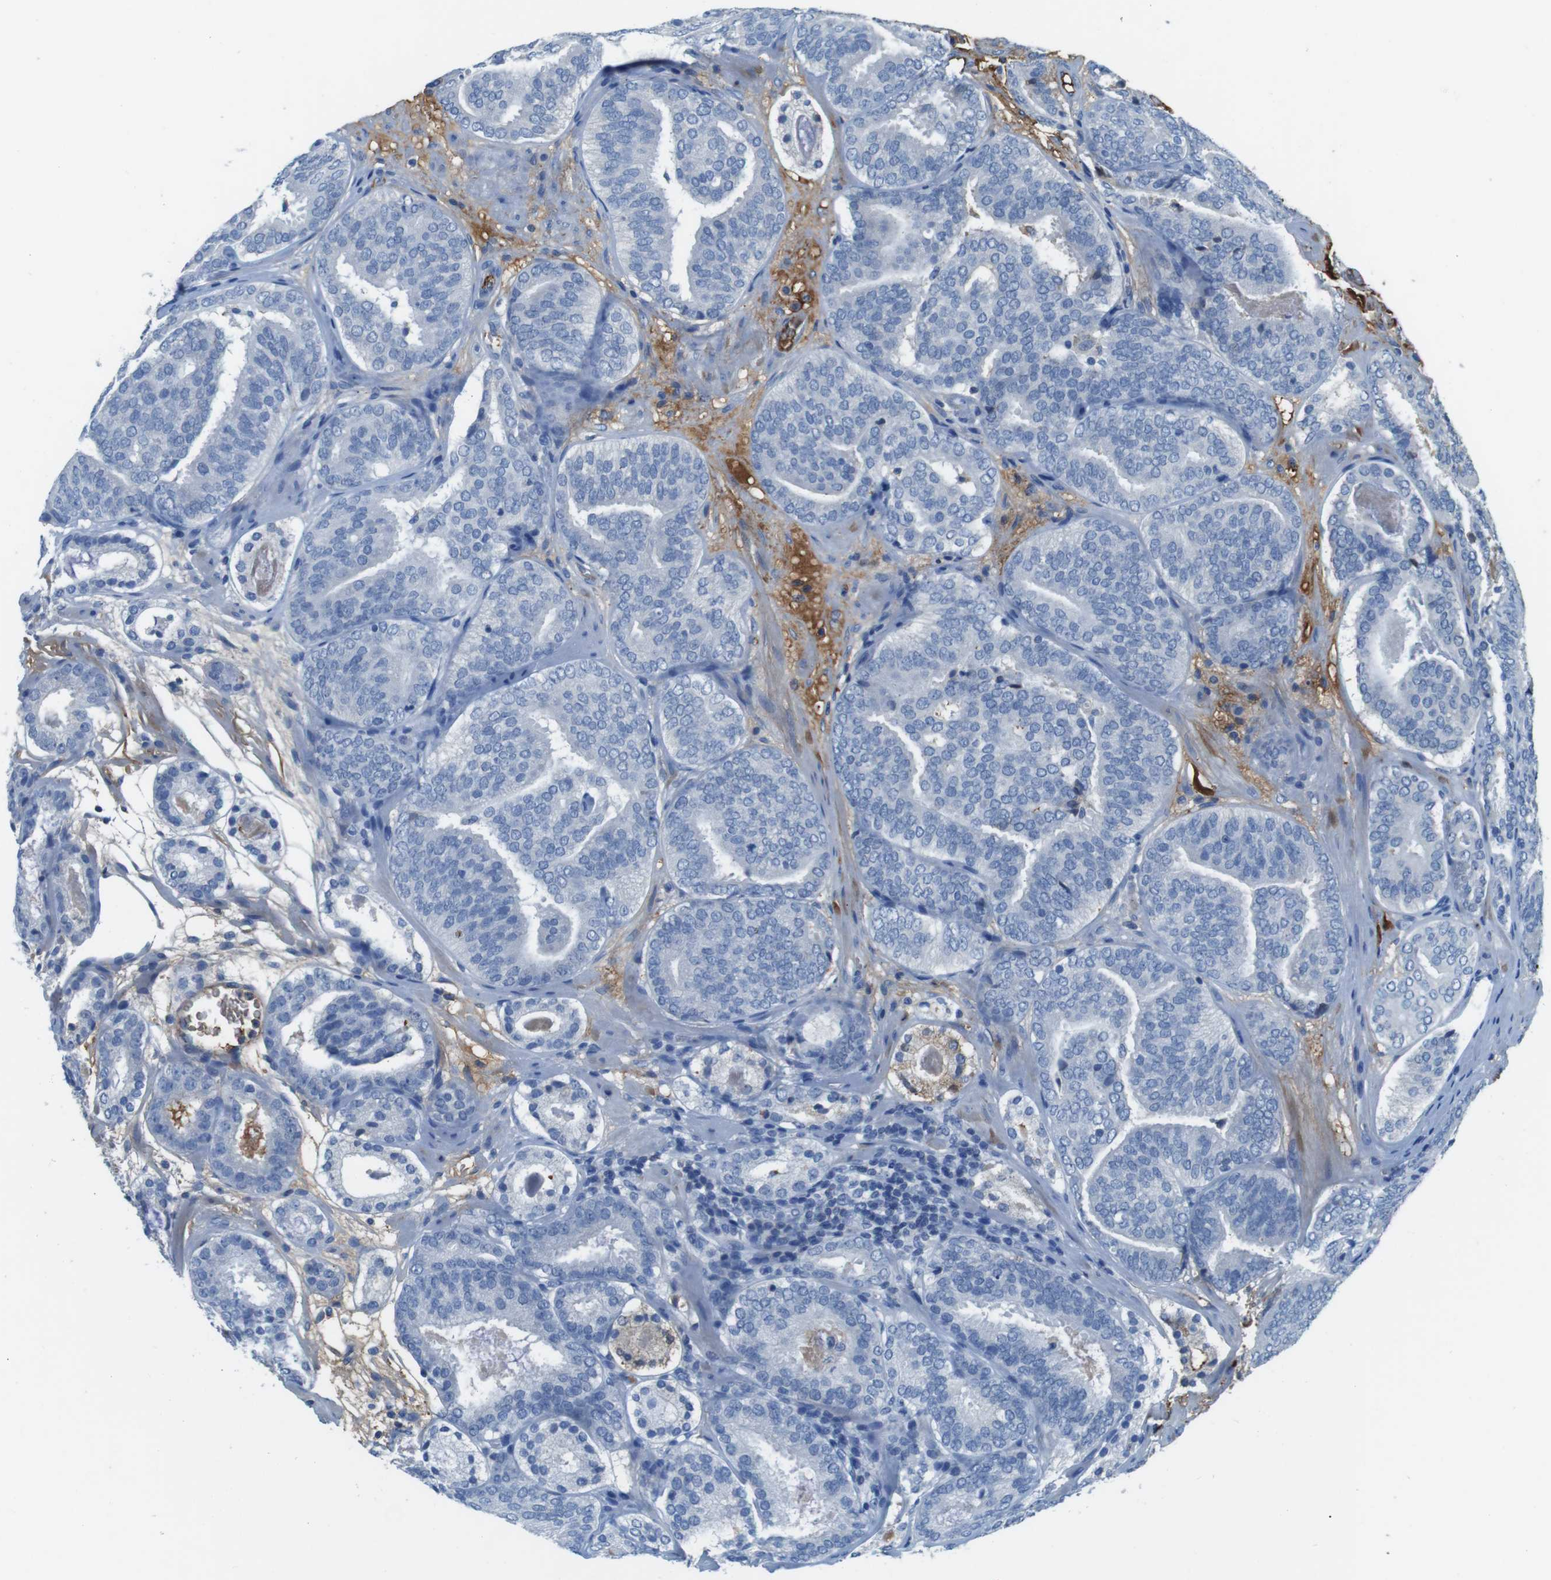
{"staining": {"intensity": "negative", "quantity": "none", "location": "none"}, "tissue": "prostate cancer", "cell_type": "Tumor cells", "image_type": "cancer", "snomed": [{"axis": "morphology", "description": "Adenocarcinoma, Low grade"}, {"axis": "topography", "description": "Prostate"}], "caption": "Tumor cells are negative for protein expression in human low-grade adenocarcinoma (prostate).", "gene": "TMPRSS15", "patient": {"sex": "male", "age": 69}}